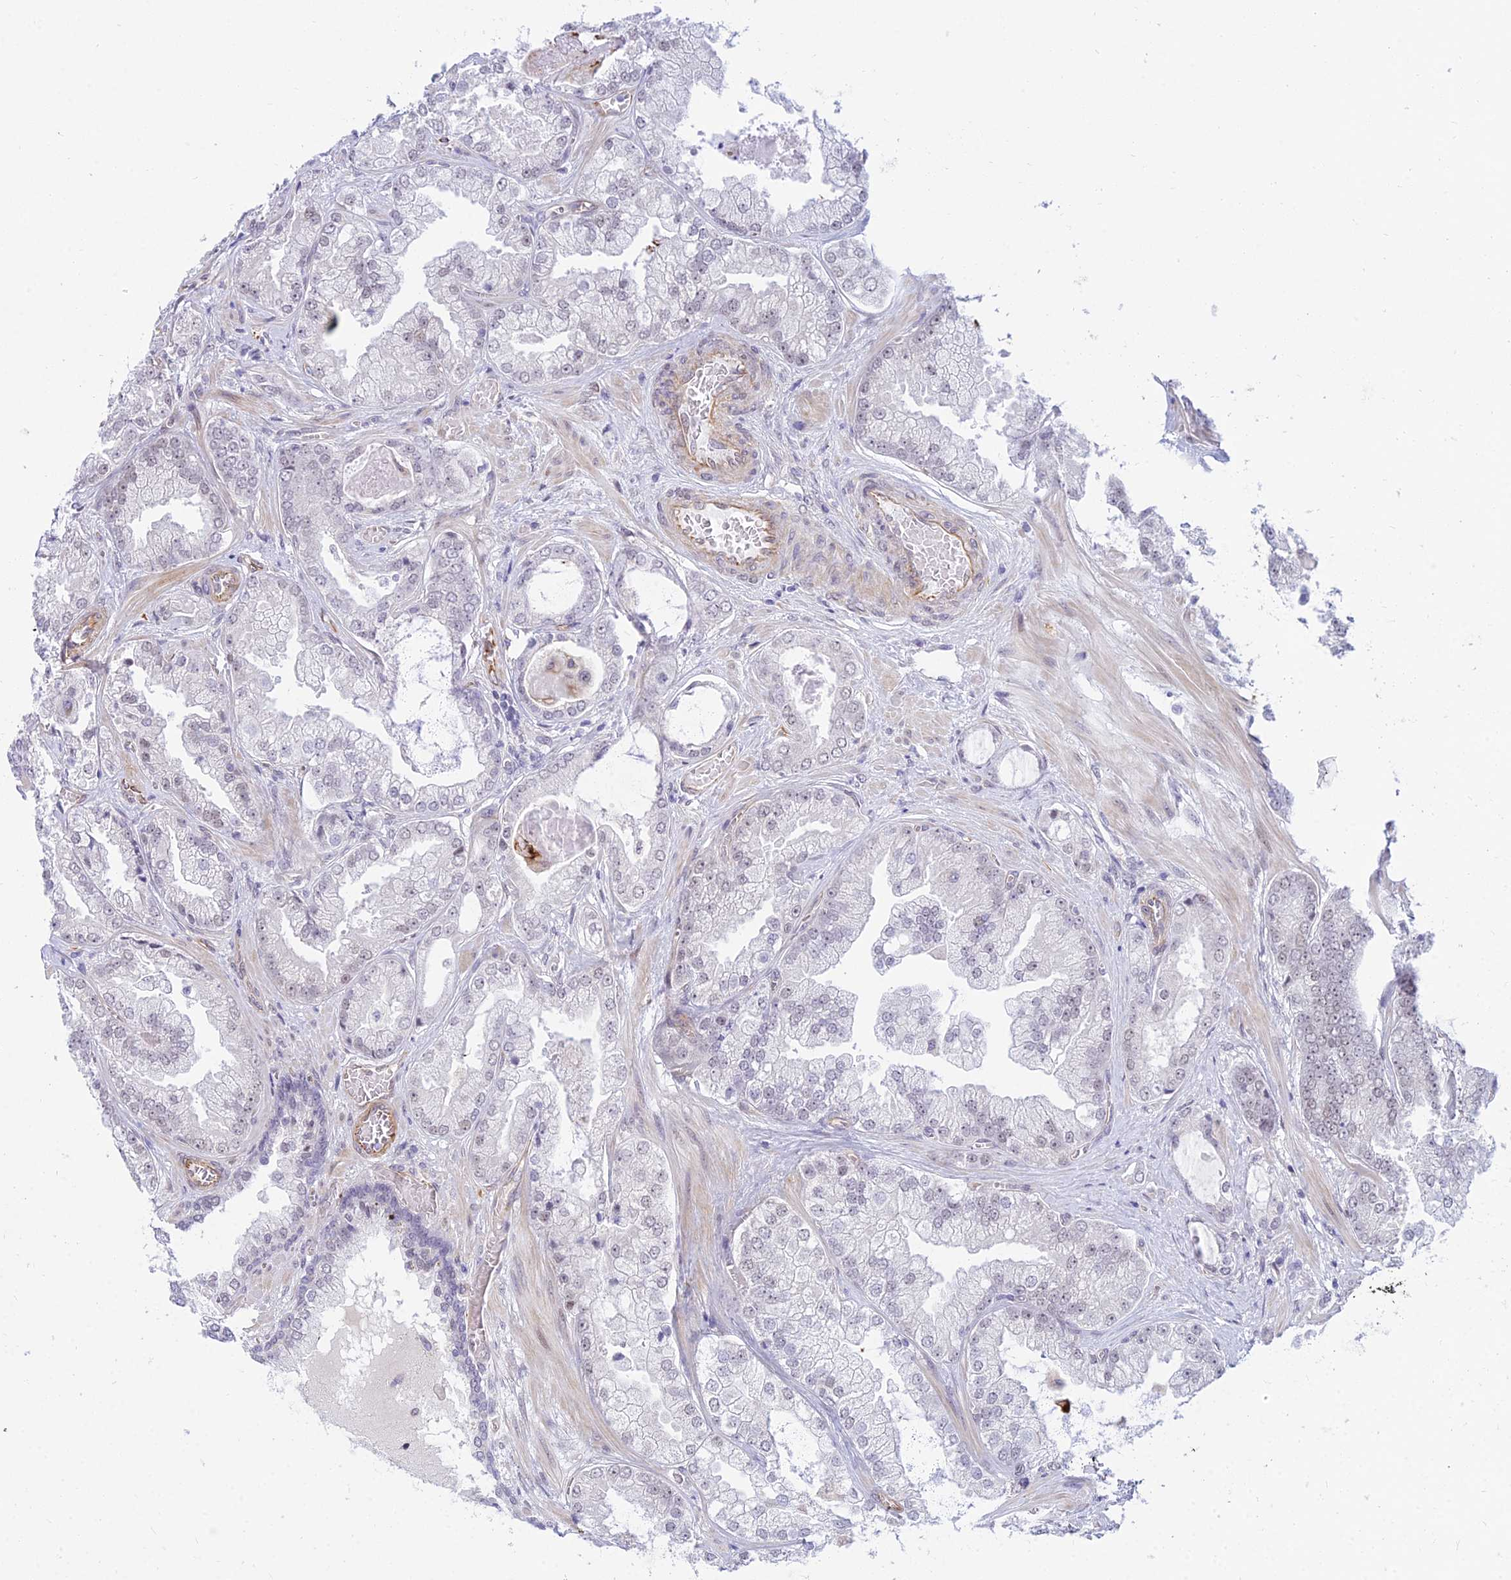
{"staining": {"intensity": "weak", "quantity": "25%-75%", "location": "nuclear"}, "tissue": "prostate cancer", "cell_type": "Tumor cells", "image_type": "cancer", "snomed": [{"axis": "morphology", "description": "Adenocarcinoma, Low grade"}, {"axis": "topography", "description": "Prostate"}], "caption": "Prostate low-grade adenocarcinoma was stained to show a protein in brown. There is low levels of weak nuclear staining in approximately 25%-75% of tumor cells. Using DAB (3,3'-diaminobenzidine) (brown) and hematoxylin (blue) stains, captured at high magnification using brightfield microscopy.", "gene": "SAPCD2", "patient": {"sex": "male", "age": 57}}